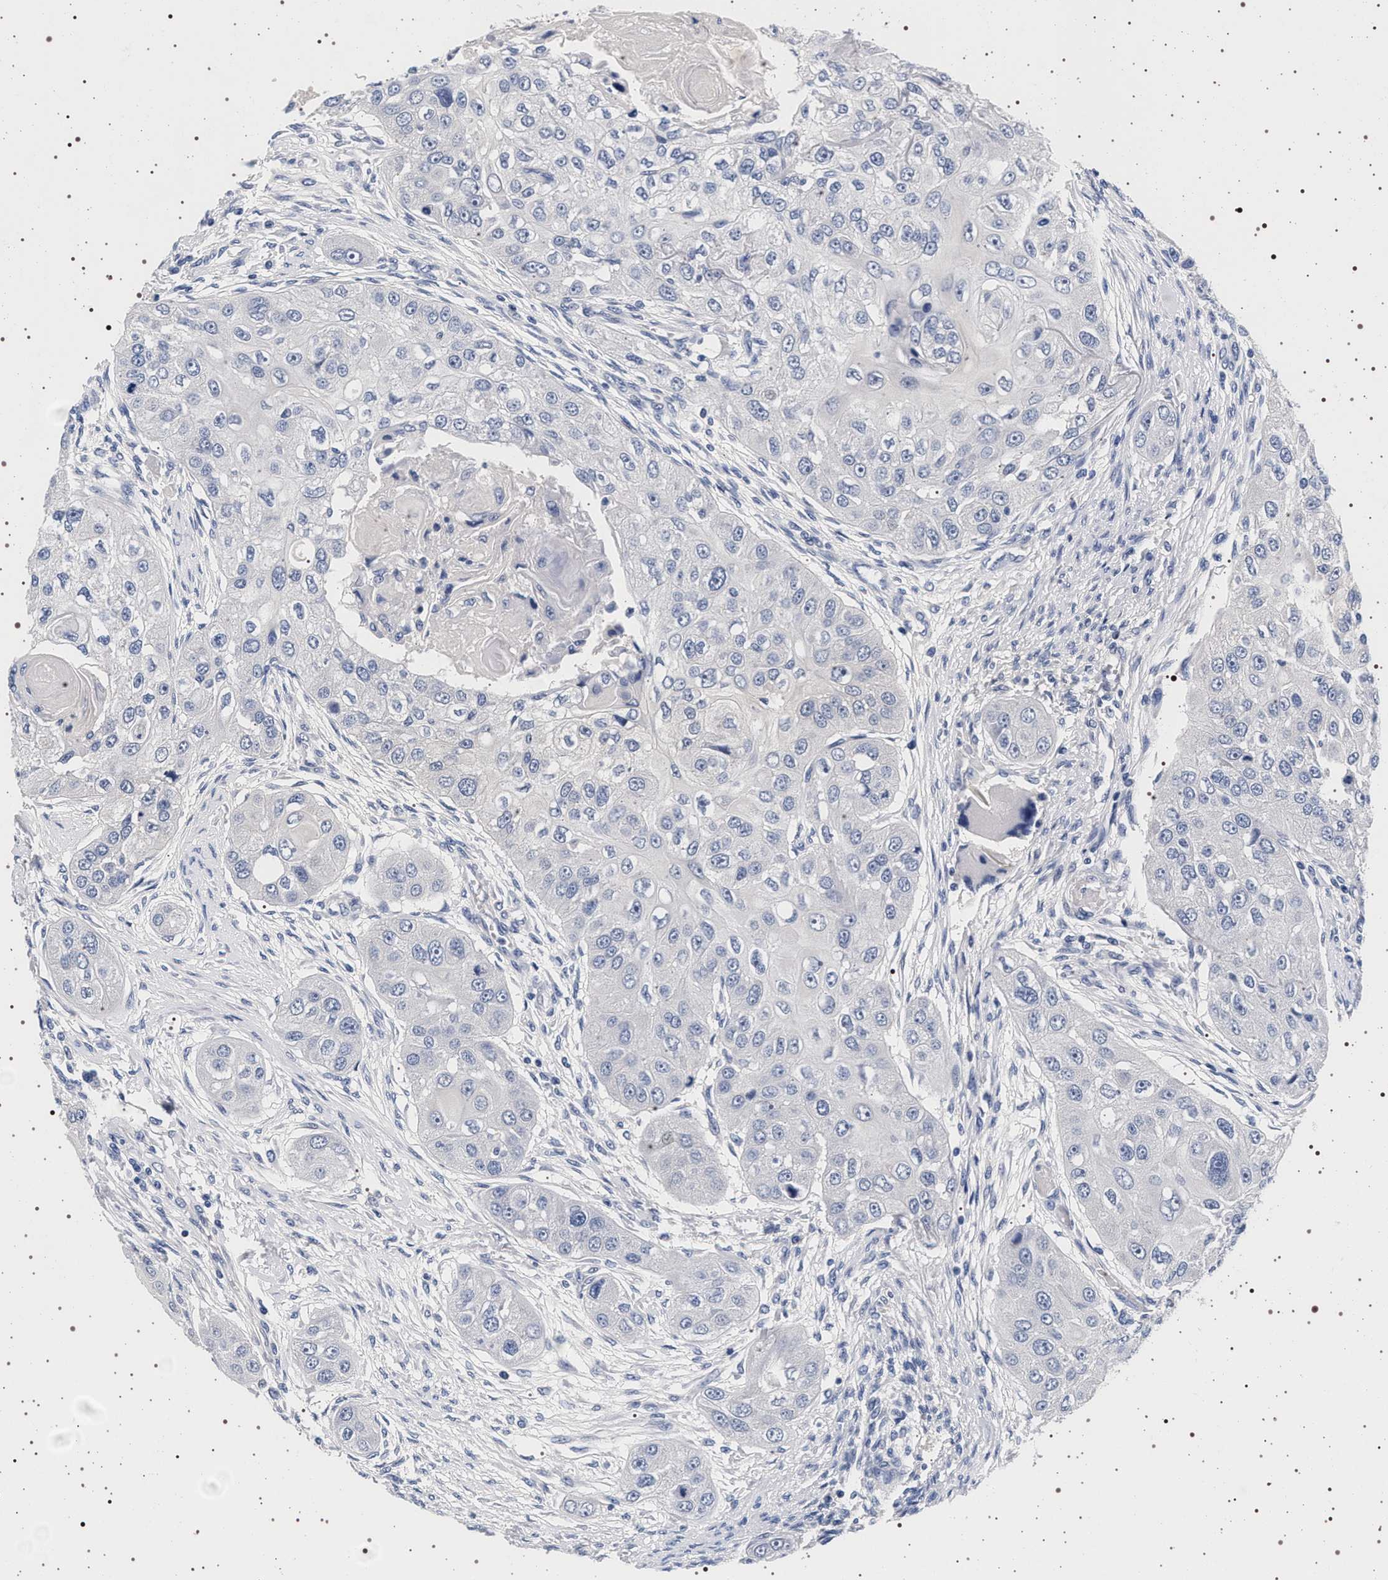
{"staining": {"intensity": "negative", "quantity": "none", "location": "none"}, "tissue": "head and neck cancer", "cell_type": "Tumor cells", "image_type": "cancer", "snomed": [{"axis": "morphology", "description": "Normal tissue, NOS"}, {"axis": "morphology", "description": "Squamous cell carcinoma, NOS"}, {"axis": "topography", "description": "Skeletal muscle"}, {"axis": "topography", "description": "Head-Neck"}], "caption": "The micrograph displays no significant expression in tumor cells of squamous cell carcinoma (head and neck).", "gene": "MAPK10", "patient": {"sex": "male", "age": 51}}